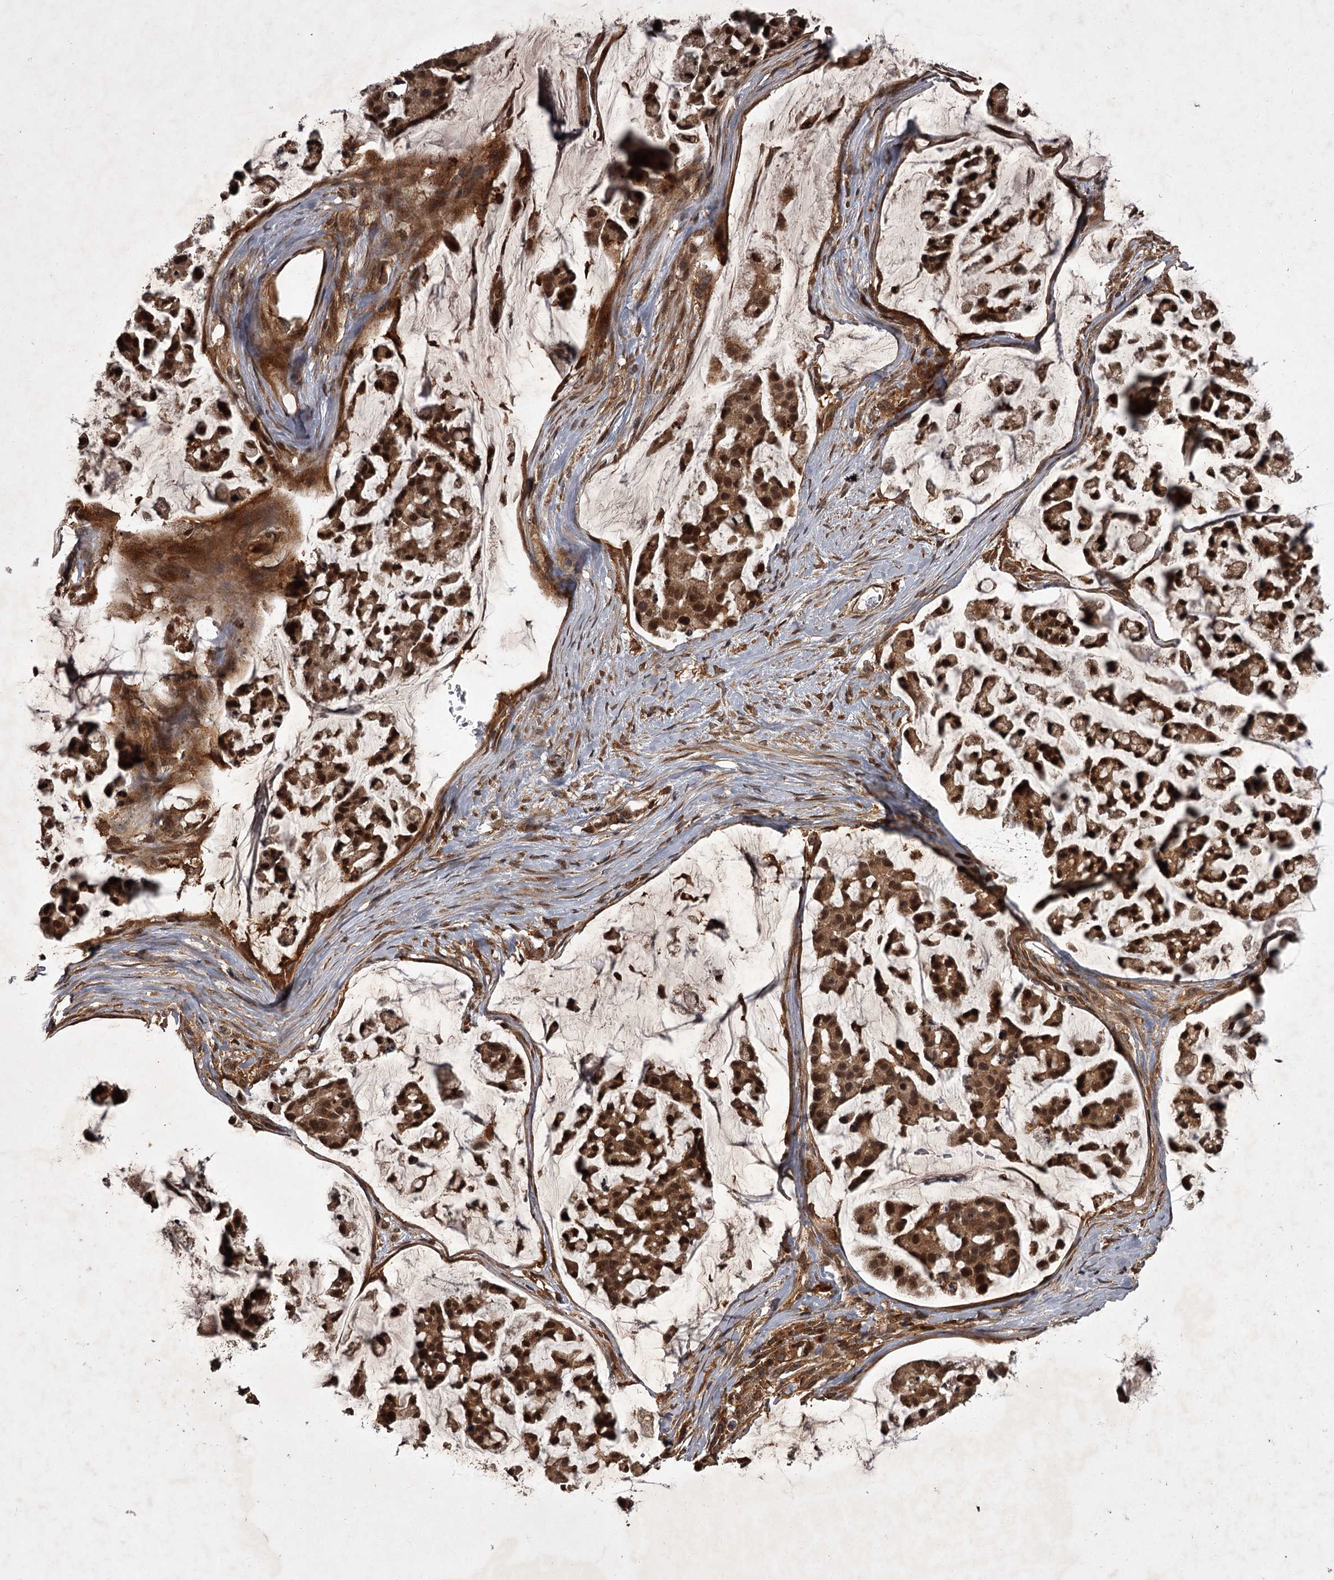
{"staining": {"intensity": "strong", "quantity": ">75%", "location": "cytoplasmic/membranous,nuclear"}, "tissue": "stomach cancer", "cell_type": "Tumor cells", "image_type": "cancer", "snomed": [{"axis": "morphology", "description": "Adenocarcinoma, NOS"}, {"axis": "topography", "description": "Stomach, lower"}], "caption": "Strong cytoplasmic/membranous and nuclear protein staining is present in approximately >75% of tumor cells in stomach cancer. The protein of interest is stained brown, and the nuclei are stained in blue (DAB IHC with brightfield microscopy, high magnification).", "gene": "TBC1D23", "patient": {"sex": "male", "age": 67}}